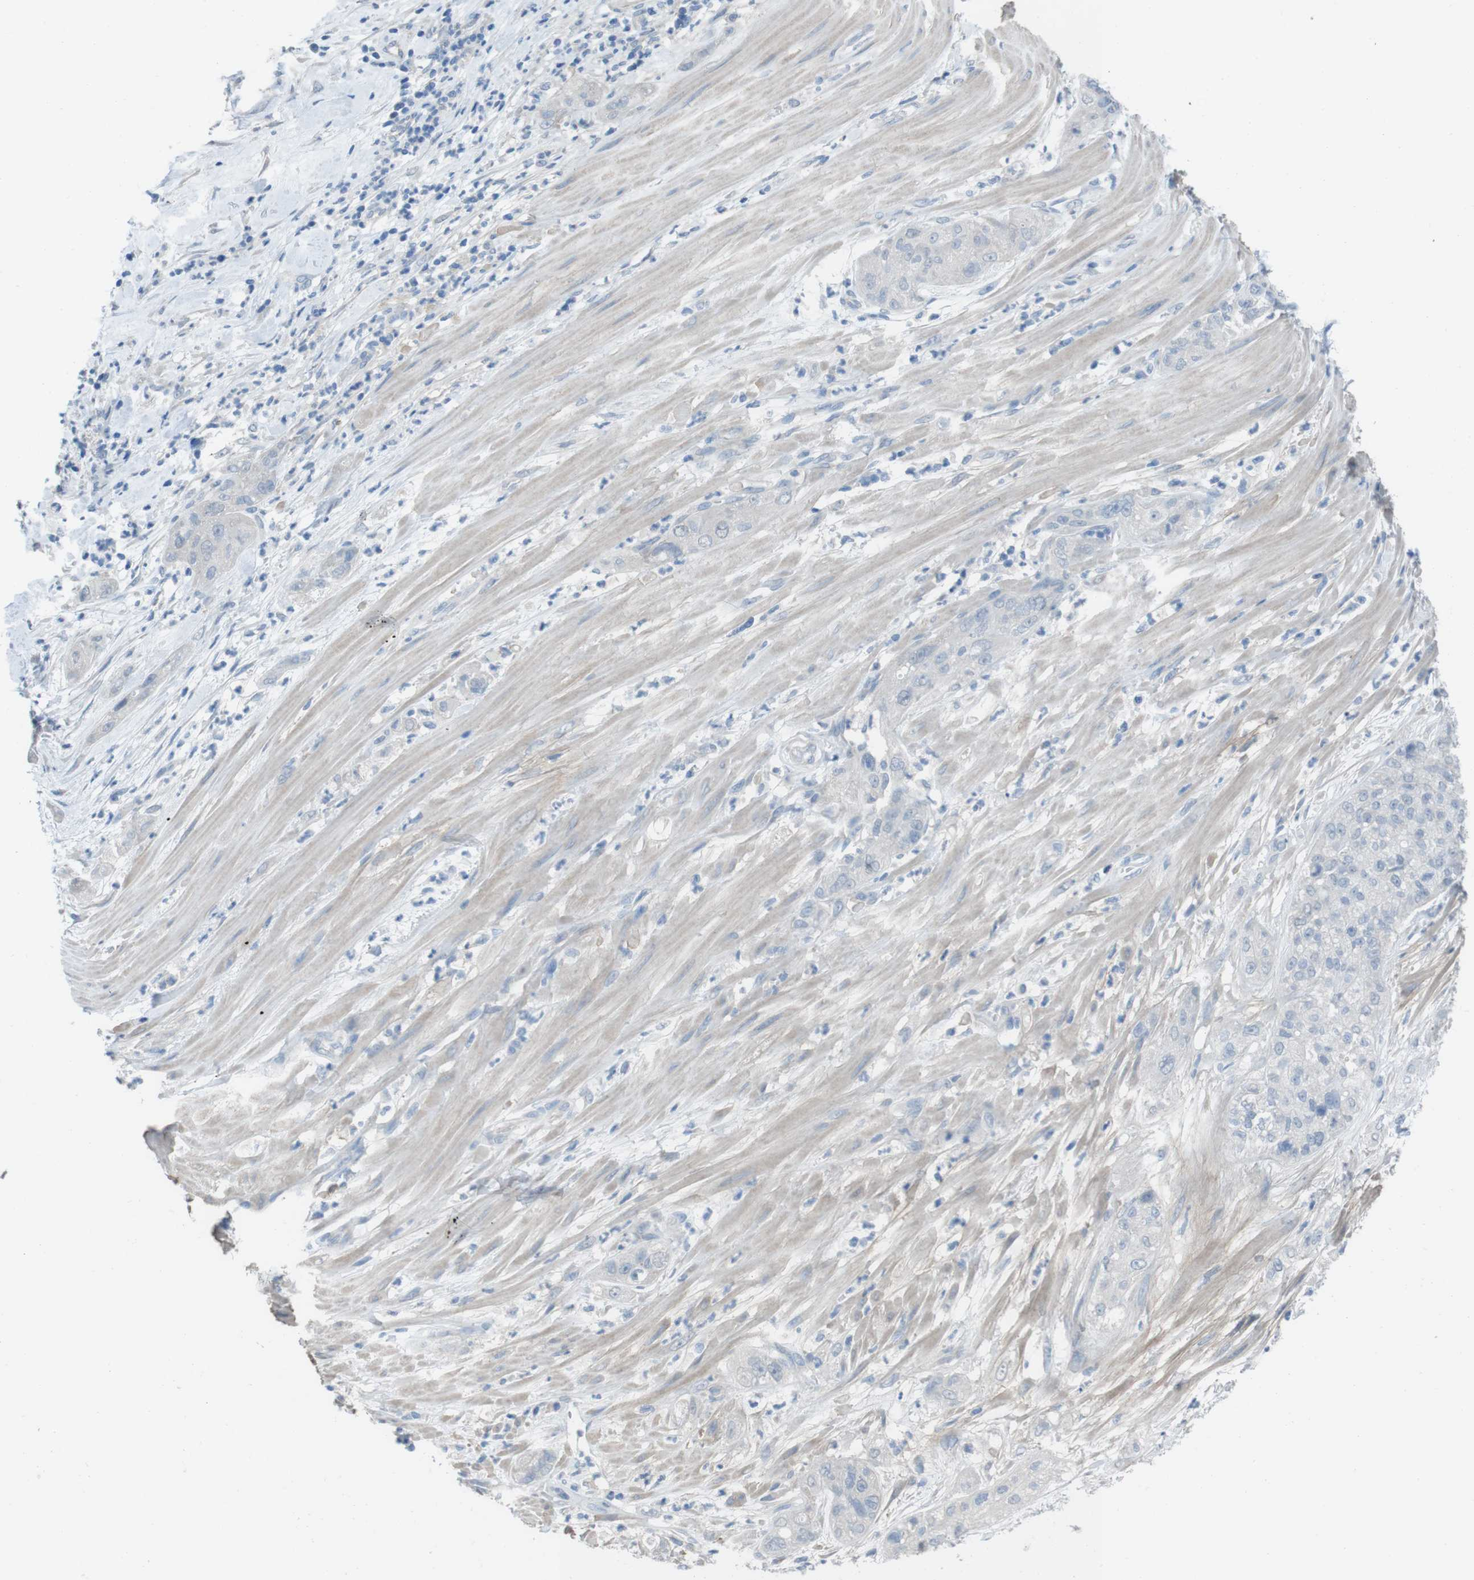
{"staining": {"intensity": "negative", "quantity": "none", "location": "none"}, "tissue": "pancreatic cancer", "cell_type": "Tumor cells", "image_type": "cancer", "snomed": [{"axis": "morphology", "description": "Adenocarcinoma, NOS"}, {"axis": "topography", "description": "Pancreas"}], "caption": "Tumor cells are negative for brown protein staining in pancreatic cancer.", "gene": "CYP2C8", "patient": {"sex": "female", "age": 78}}